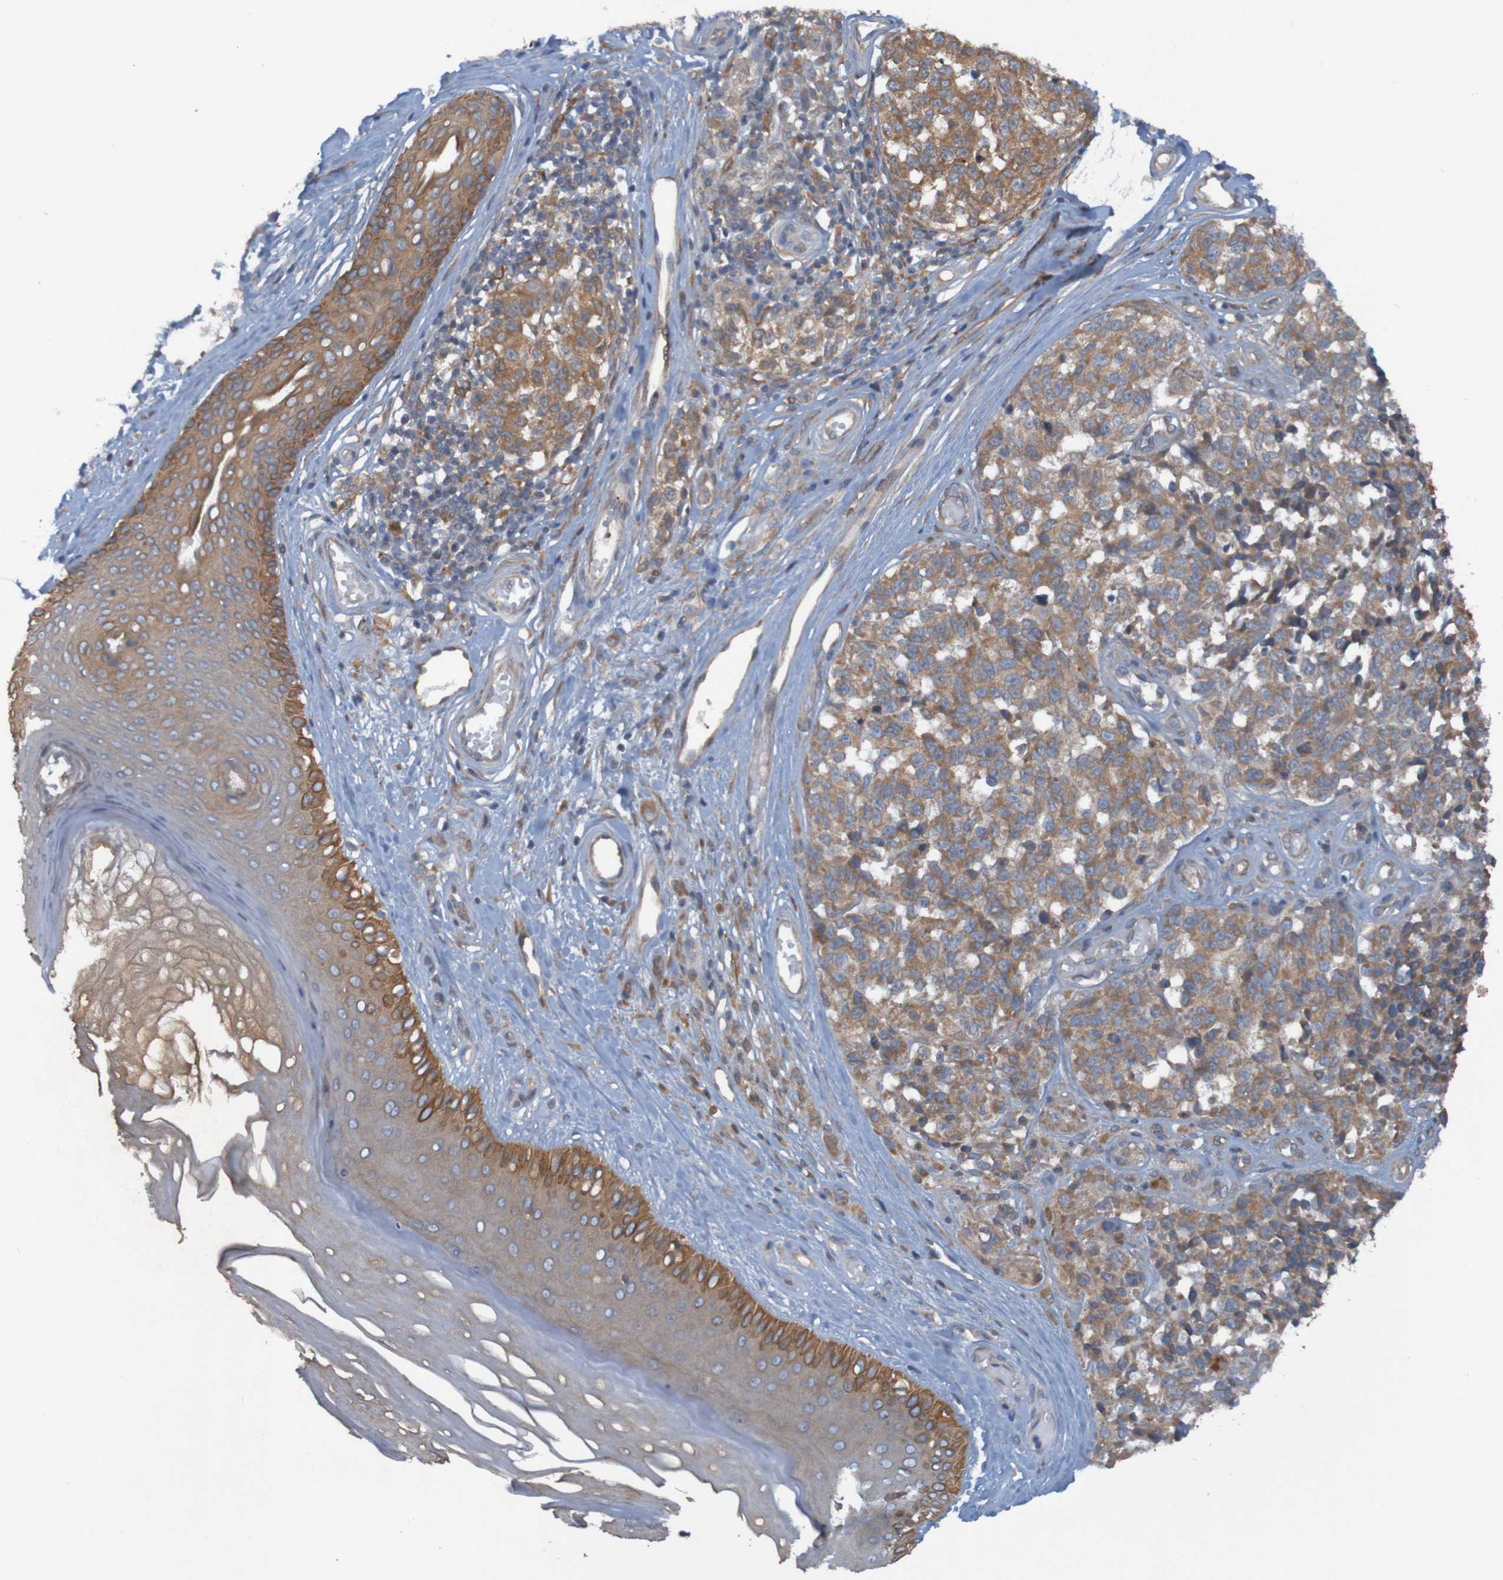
{"staining": {"intensity": "moderate", "quantity": ">75%", "location": "cytoplasmic/membranous"}, "tissue": "melanoma", "cell_type": "Tumor cells", "image_type": "cancer", "snomed": [{"axis": "morphology", "description": "Malignant melanoma, NOS"}, {"axis": "topography", "description": "Skin"}], "caption": "The micrograph reveals a brown stain indicating the presence of a protein in the cytoplasmic/membranous of tumor cells in malignant melanoma.", "gene": "DNAJC4", "patient": {"sex": "female", "age": 64}}